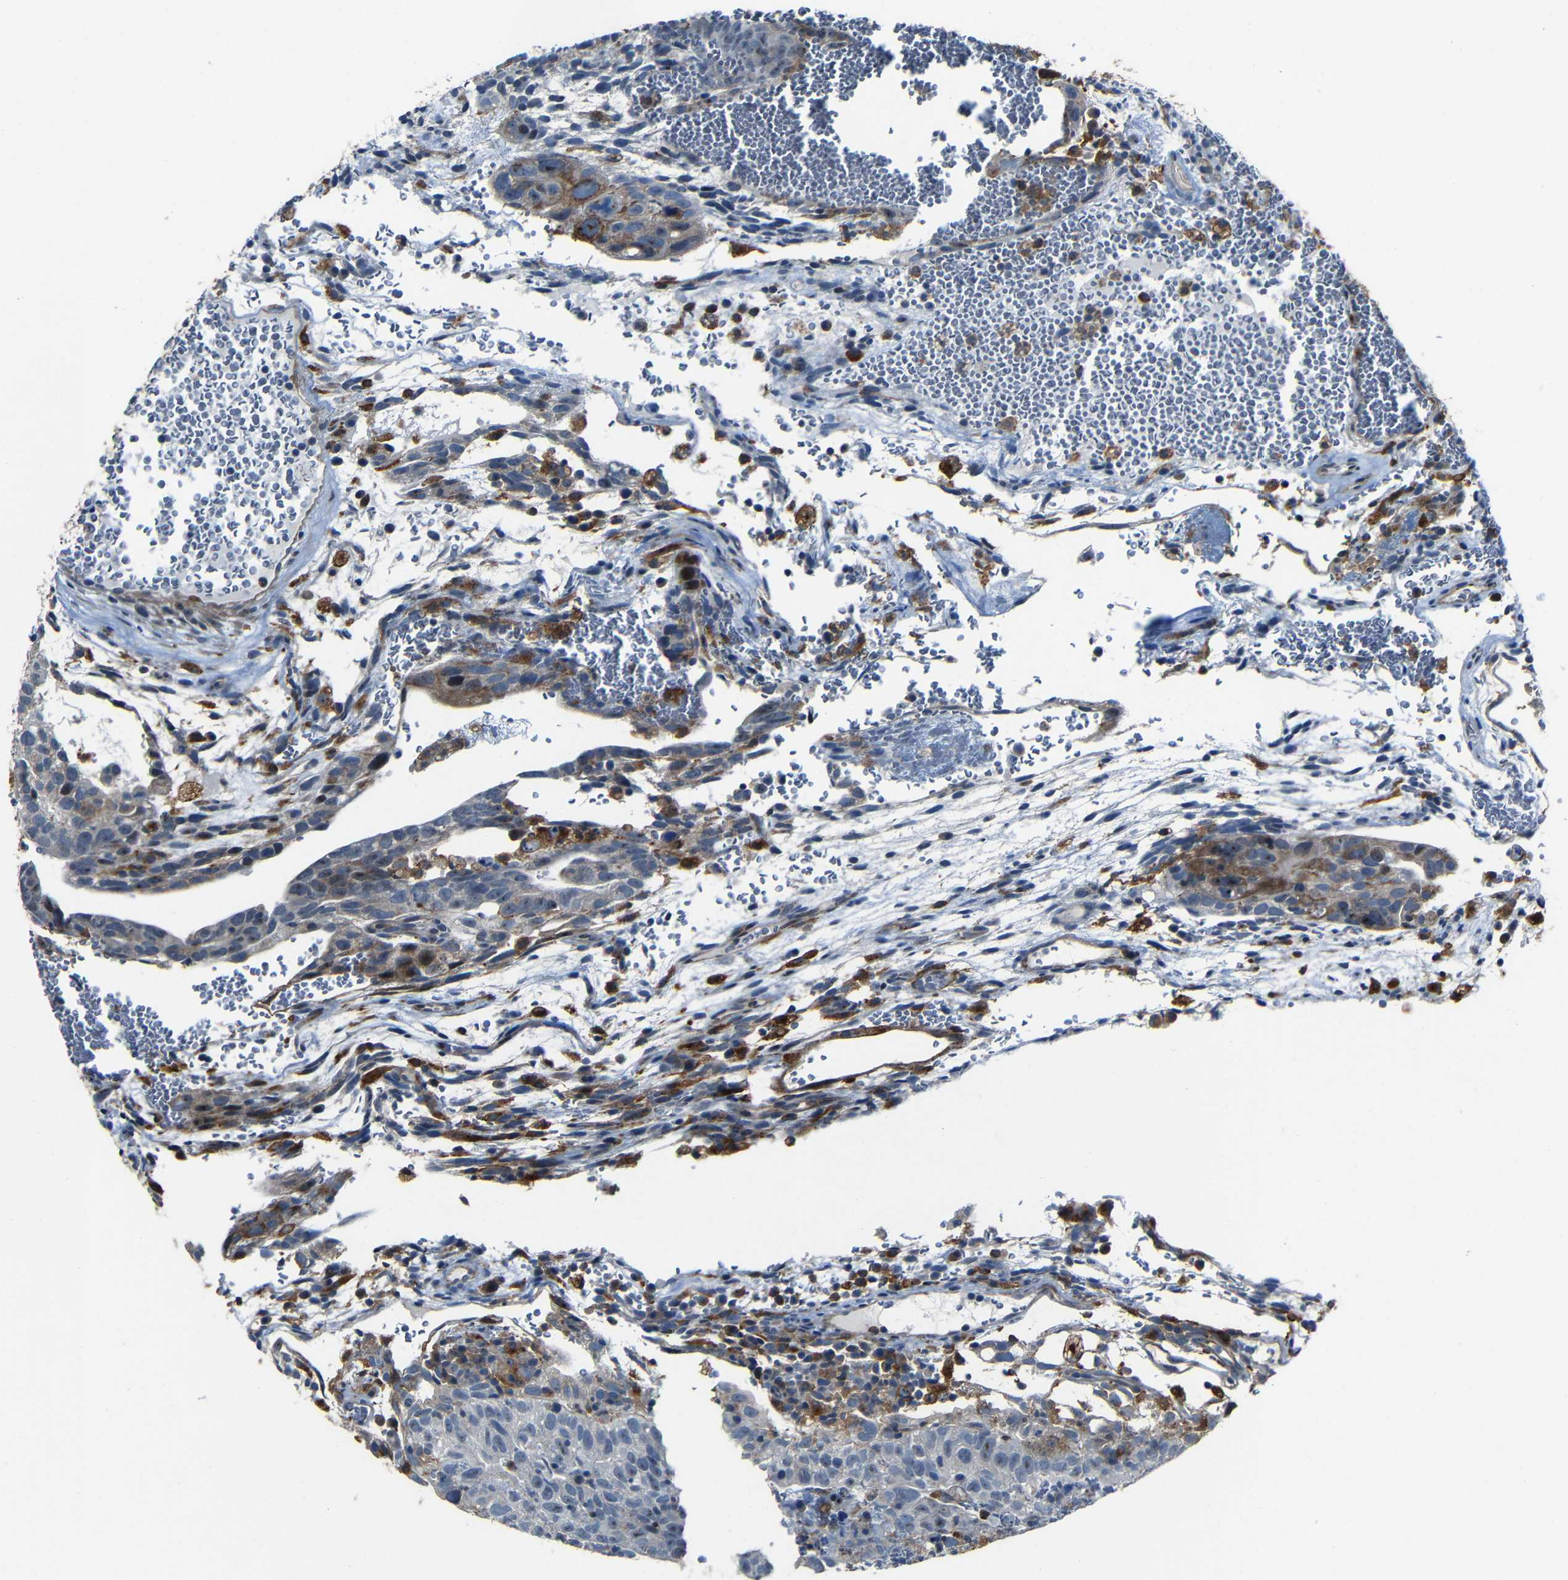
{"staining": {"intensity": "strong", "quantity": "25%-75%", "location": "nuclear"}, "tissue": "testis cancer", "cell_type": "Tumor cells", "image_type": "cancer", "snomed": [{"axis": "morphology", "description": "Seminoma, NOS"}, {"axis": "morphology", "description": "Carcinoma, Embryonal, NOS"}, {"axis": "topography", "description": "Testis"}], "caption": "There is high levels of strong nuclear expression in tumor cells of testis cancer (seminoma), as demonstrated by immunohistochemical staining (brown color).", "gene": "DNAJC5", "patient": {"sex": "male", "age": 52}}